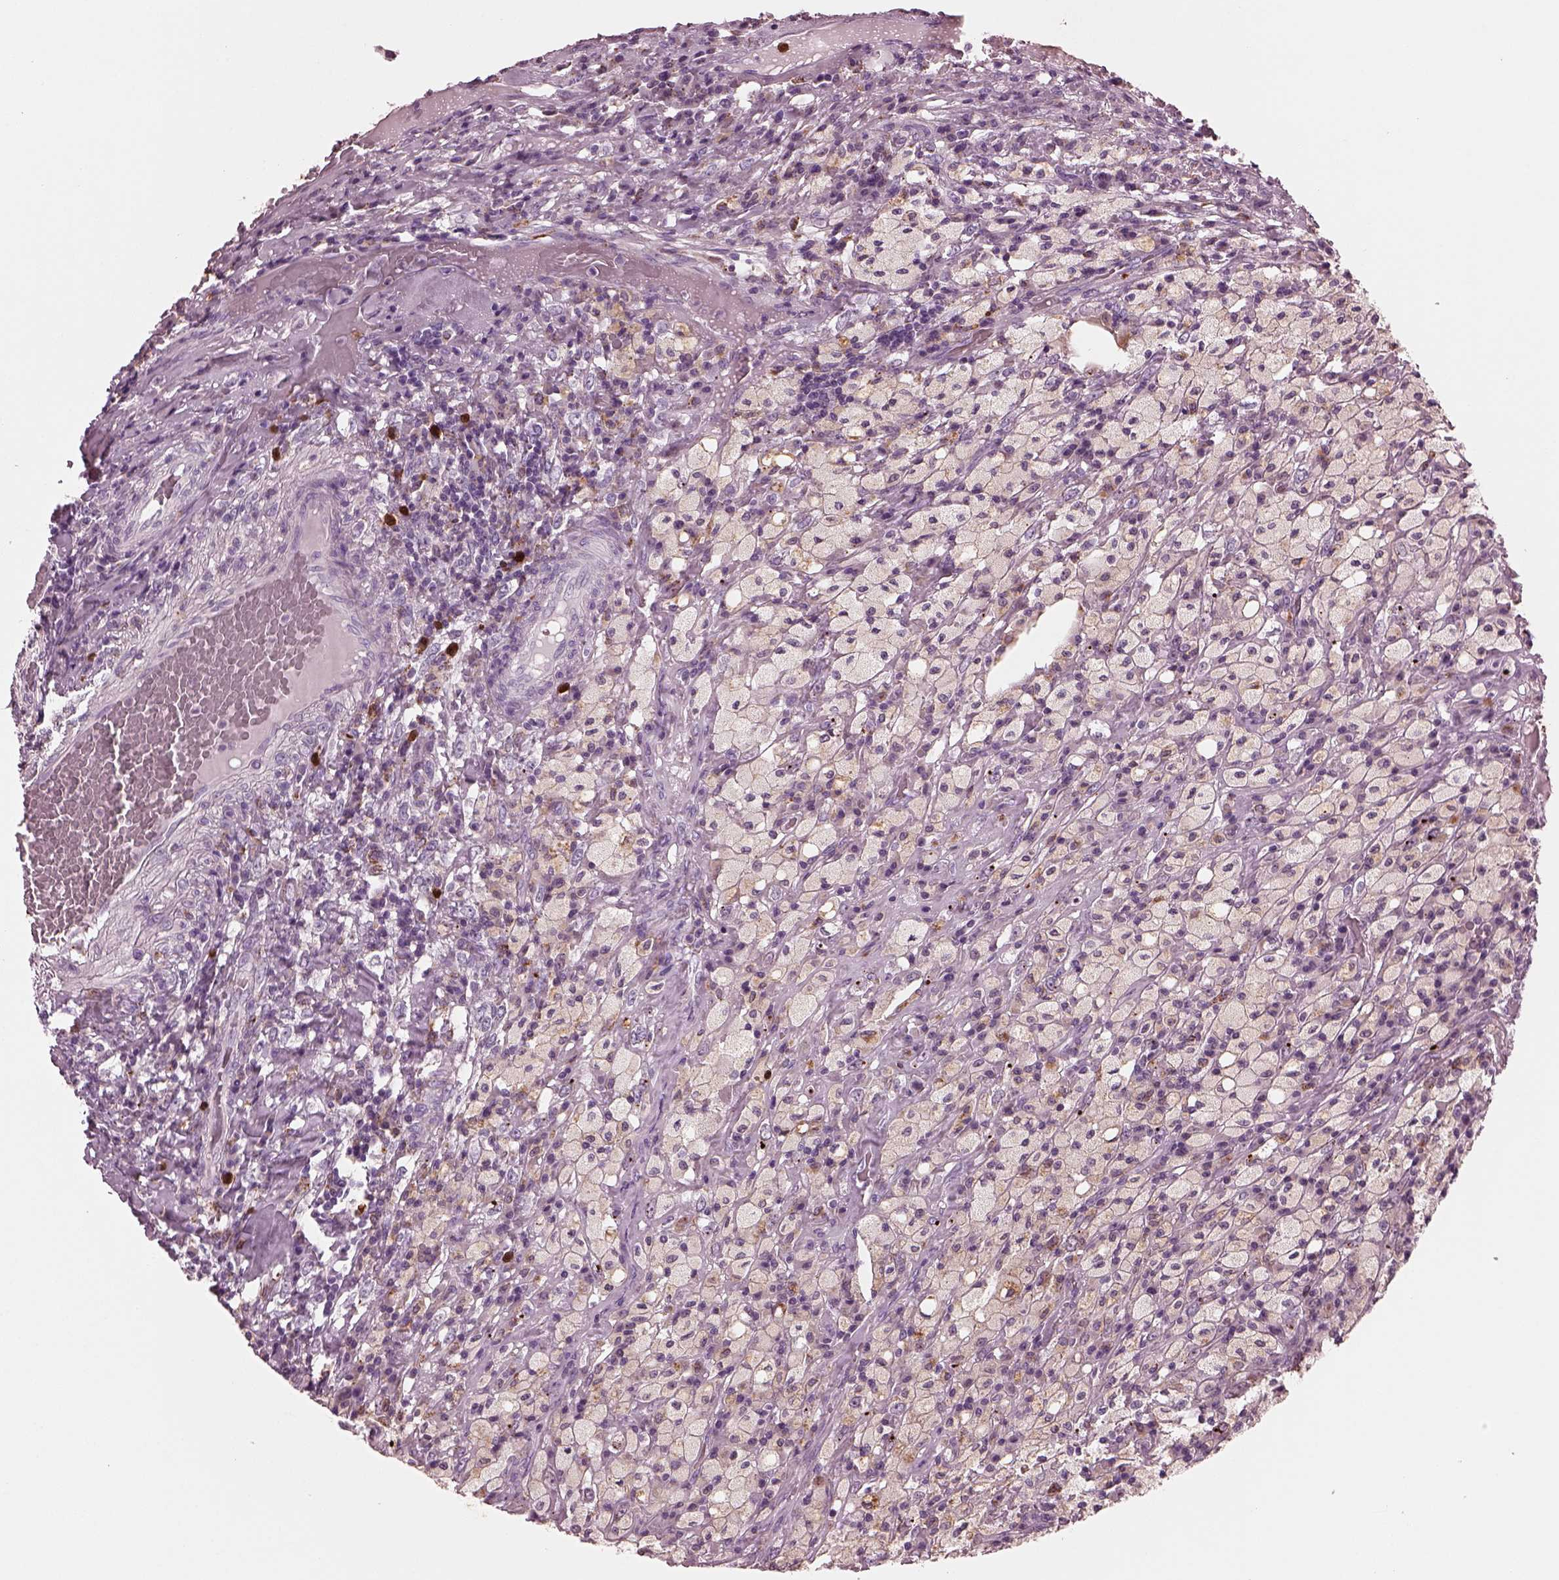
{"staining": {"intensity": "negative", "quantity": "none", "location": "none"}, "tissue": "testis cancer", "cell_type": "Tumor cells", "image_type": "cancer", "snomed": [{"axis": "morphology", "description": "Necrosis, NOS"}, {"axis": "morphology", "description": "Carcinoma, Embryonal, NOS"}, {"axis": "topography", "description": "Testis"}], "caption": "Tumor cells show no significant staining in embryonal carcinoma (testis).", "gene": "SLAMF8", "patient": {"sex": "male", "age": 19}}